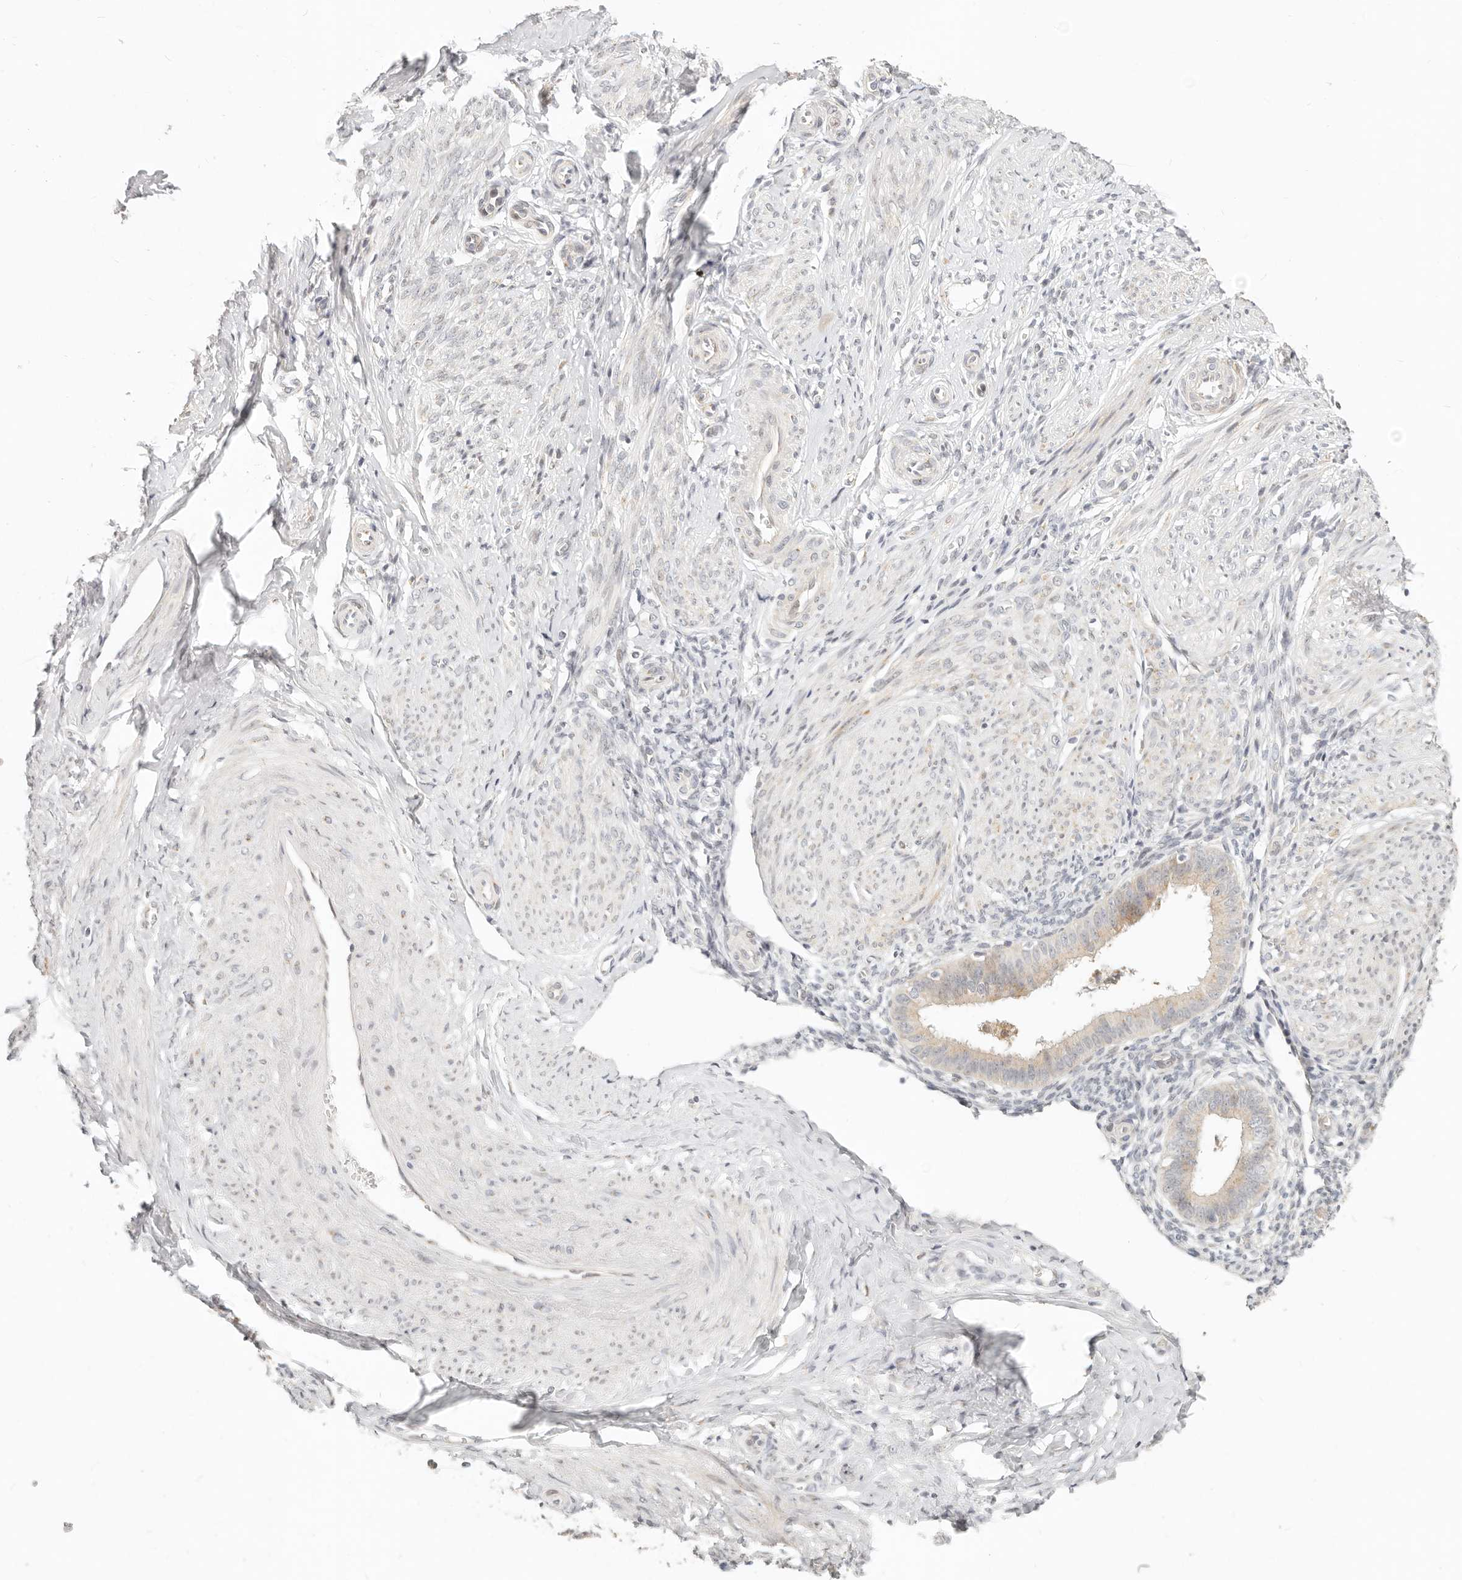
{"staining": {"intensity": "negative", "quantity": "none", "location": "none"}, "tissue": "endometrium", "cell_type": "Cells in endometrial stroma", "image_type": "normal", "snomed": [{"axis": "morphology", "description": "Normal tissue, NOS"}, {"axis": "topography", "description": "Uterus"}, {"axis": "topography", "description": "Endometrium"}], "caption": "Immunohistochemical staining of unremarkable endometrium reveals no significant positivity in cells in endometrial stroma. (Immunohistochemistry (ihc), brightfield microscopy, high magnification).", "gene": "FAM20B", "patient": {"sex": "female", "age": 48}}